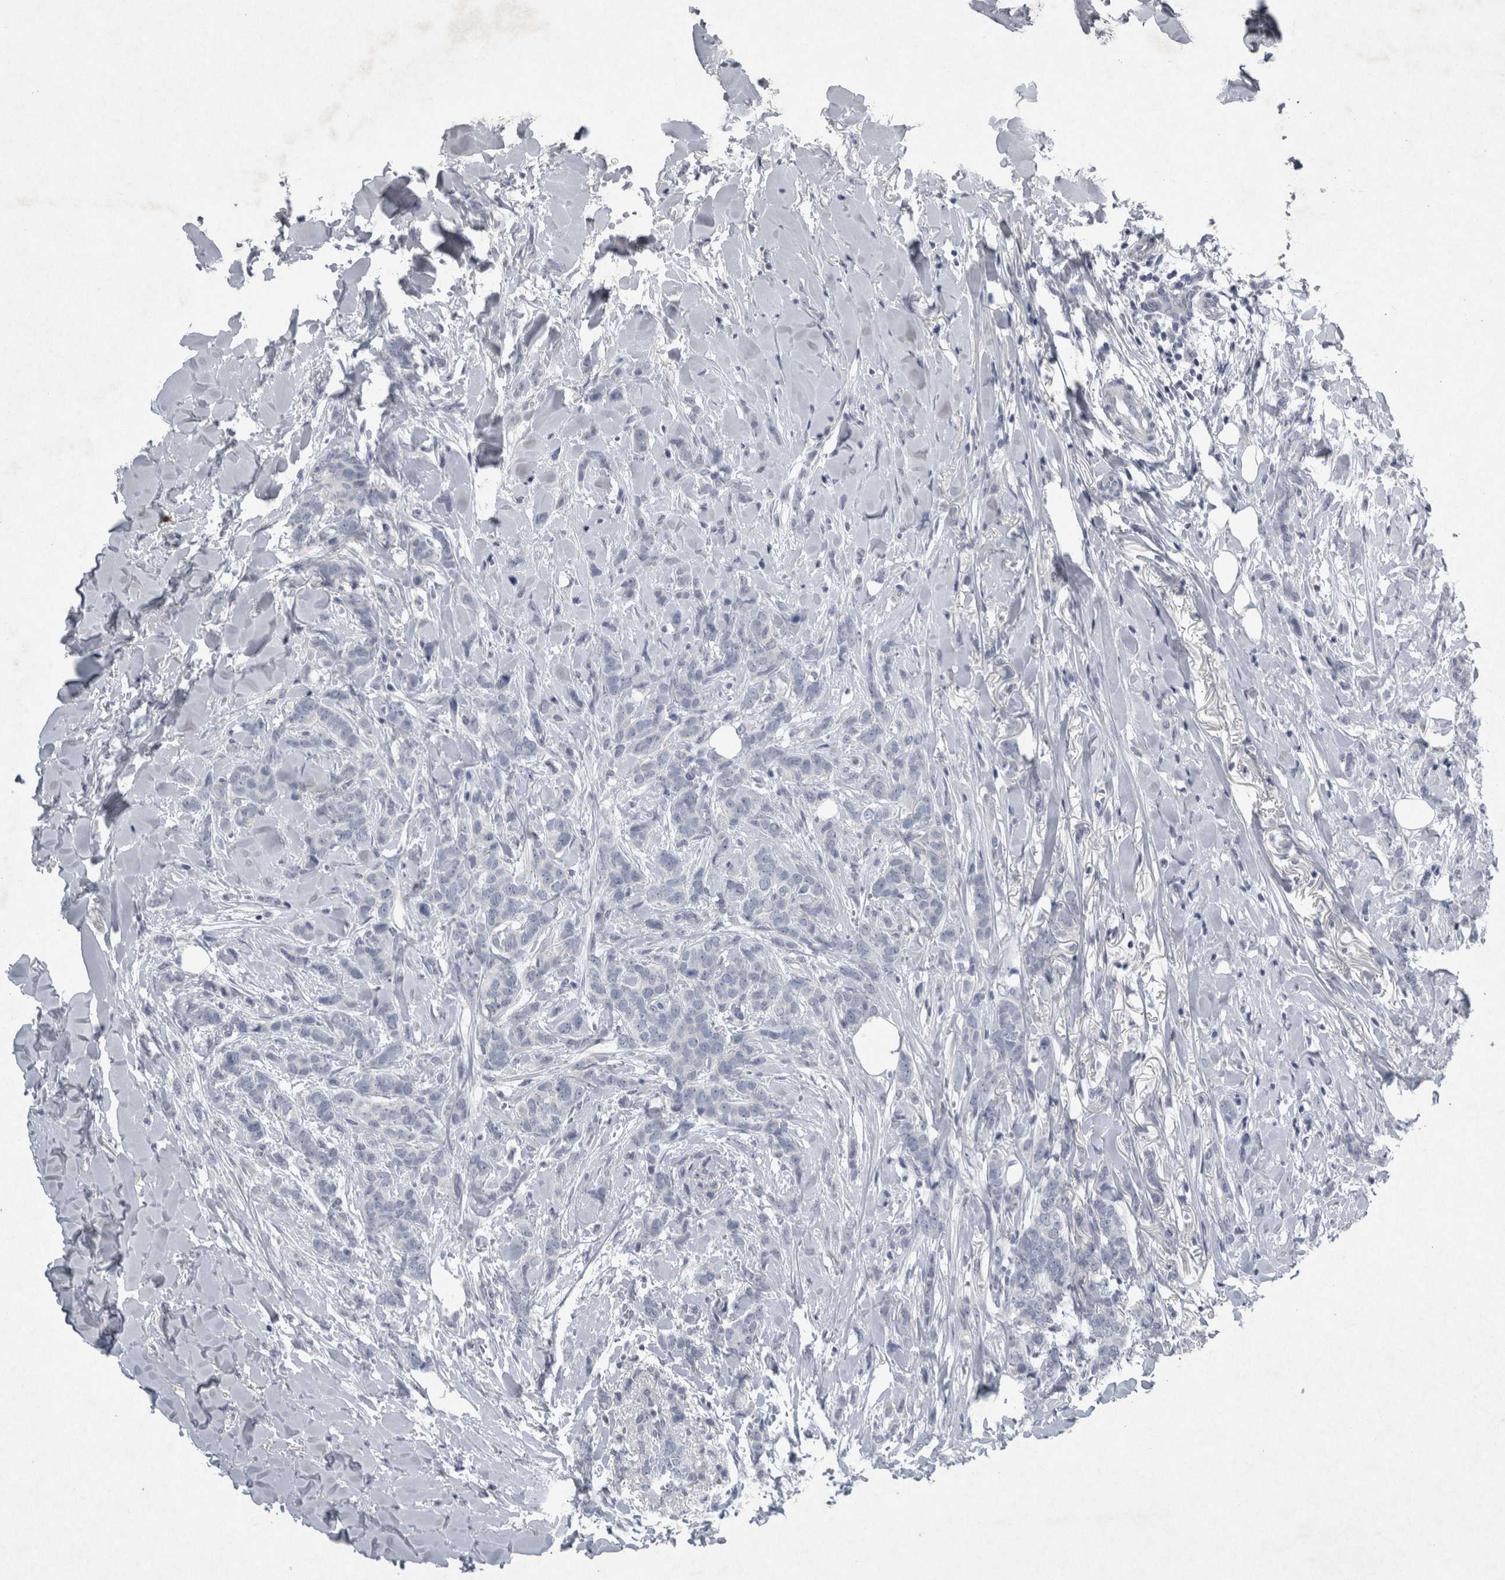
{"staining": {"intensity": "negative", "quantity": "none", "location": "none"}, "tissue": "breast cancer", "cell_type": "Tumor cells", "image_type": "cancer", "snomed": [{"axis": "morphology", "description": "Lobular carcinoma"}, {"axis": "topography", "description": "Skin"}, {"axis": "topography", "description": "Breast"}], "caption": "The image reveals no staining of tumor cells in lobular carcinoma (breast).", "gene": "PDX1", "patient": {"sex": "female", "age": 46}}